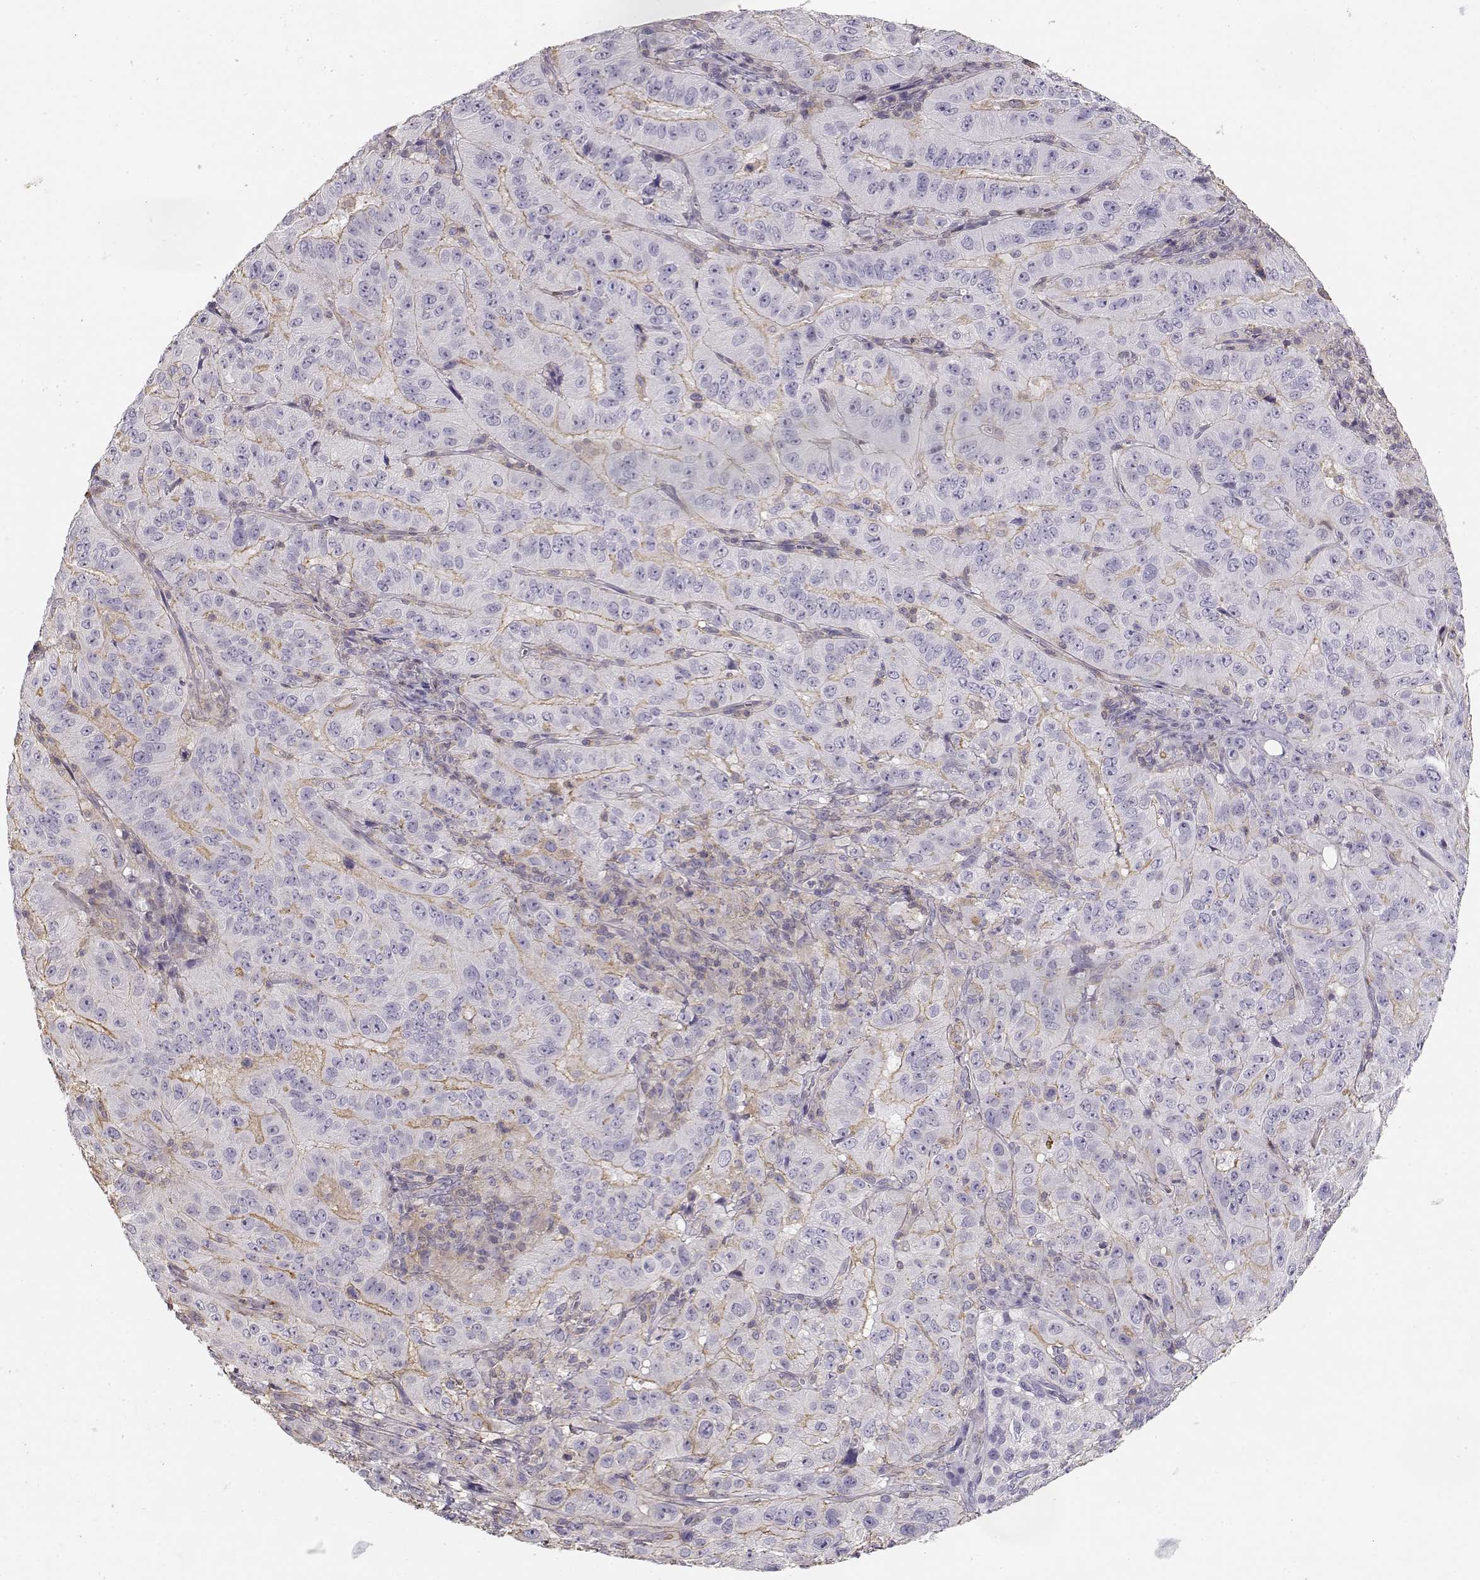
{"staining": {"intensity": "moderate", "quantity": "<25%", "location": "cytoplasmic/membranous"}, "tissue": "pancreatic cancer", "cell_type": "Tumor cells", "image_type": "cancer", "snomed": [{"axis": "morphology", "description": "Adenocarcinoma, NOS"}, {"axis": "topography", "description": "Pancreas"}], "caption": "A micrograph of pancreatic cancer stained for a protein shows moderate cytoplasmic/membranous brown staining in tumor cells.", "gene": "DAPL1", "patient": {"sex": "male", "age": 63}}